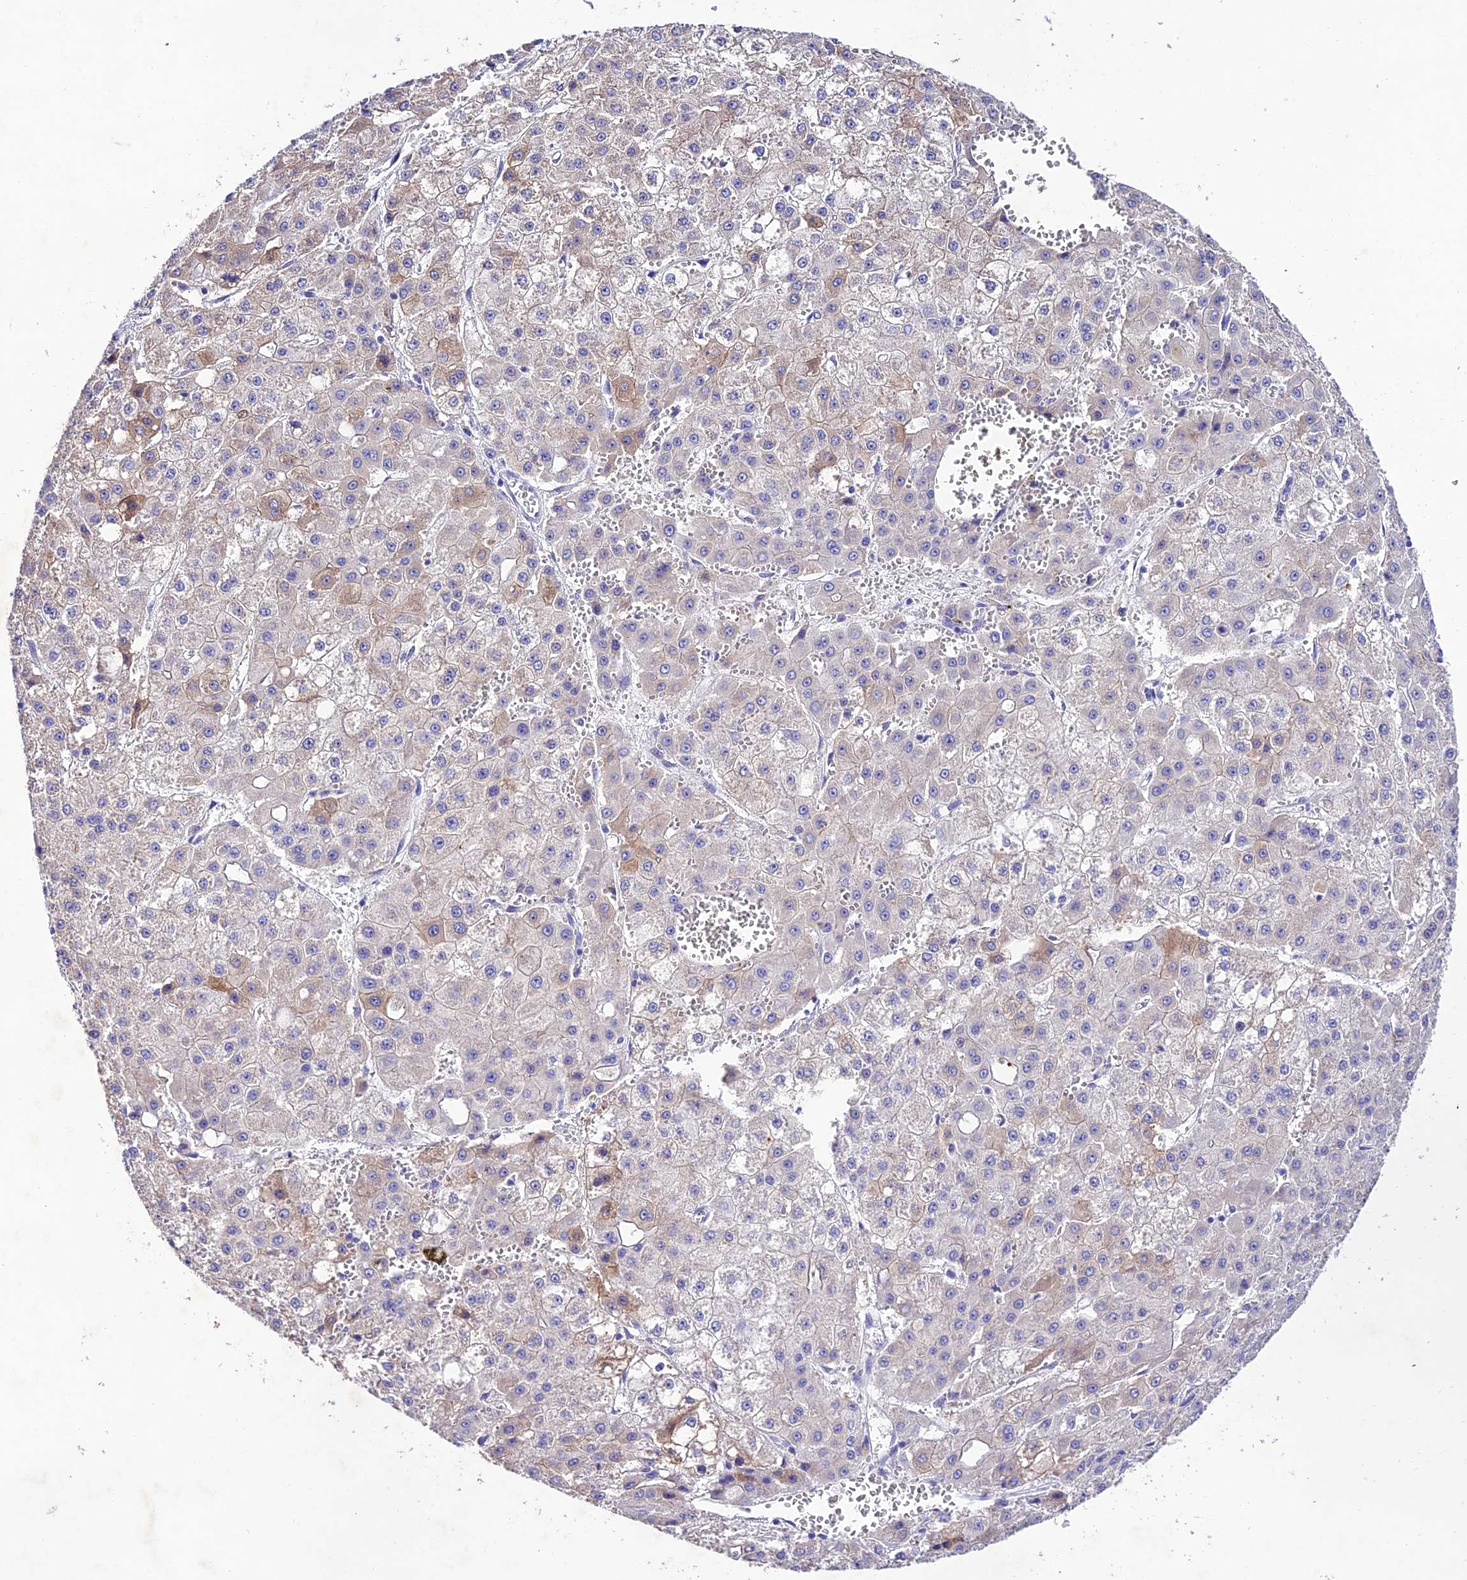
{"staining": {"intensity": "weak", "quantity": "<25%", "location": "cytoplasmic/membranous"}, "tissue": "liver cancer", "cell_type": "Tumor cells", "image_type": "cancer", "snomed": [{"axis": "morphology", "description": "Carcinoma, Hepatocellular, NOS"}, {"axis": "topography", "description": "Liver"}], "caption": "Liver cancer (hepatocellular carcinoma) was stained to show a protein in brown. There is no significant staining in tumor cells.", "gene": "NLRP6", "patient": {"sex": "male", "age": 47}}